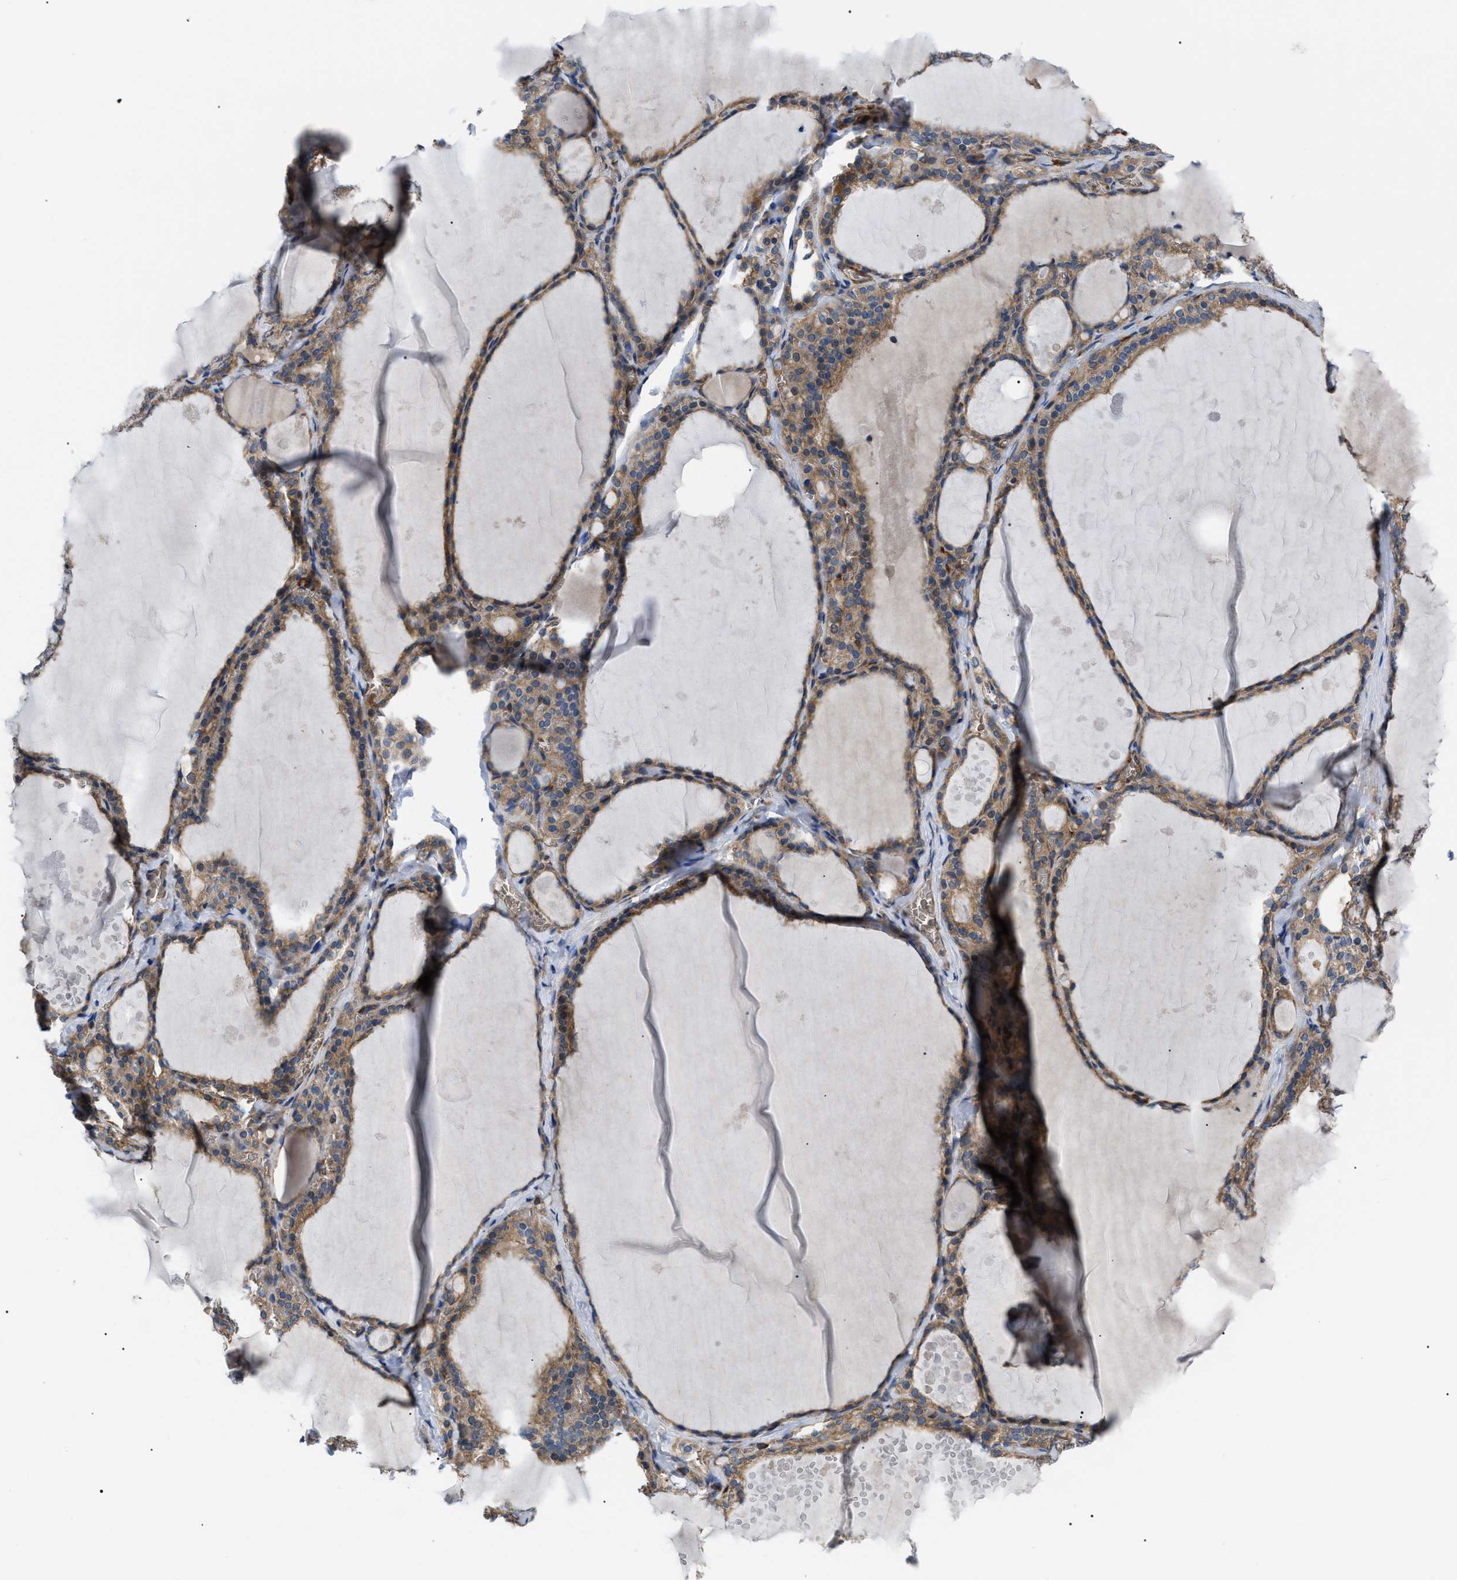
{"staining": {"intensity": "moderate", "quantity": ">75%", "location": "cytoplasmic/membranous"}, "tissue": "thyroid gland", "cell_type": "Glandular cells", "image_type": "normal", "snomed": [{"axis": "morphology", "description": "Normal tissue, NOS"}, {"axis": "topography", "description": "Thyroid gland"}], "caption": "Brown immunohistochemical staining in unremarkable thyroid gland exhibits moderate cytoplasmic/membranous positivity in about >75% of glandular cells.", "gene": "MYO10", "patient": {"sex": "male", "age": 56}}